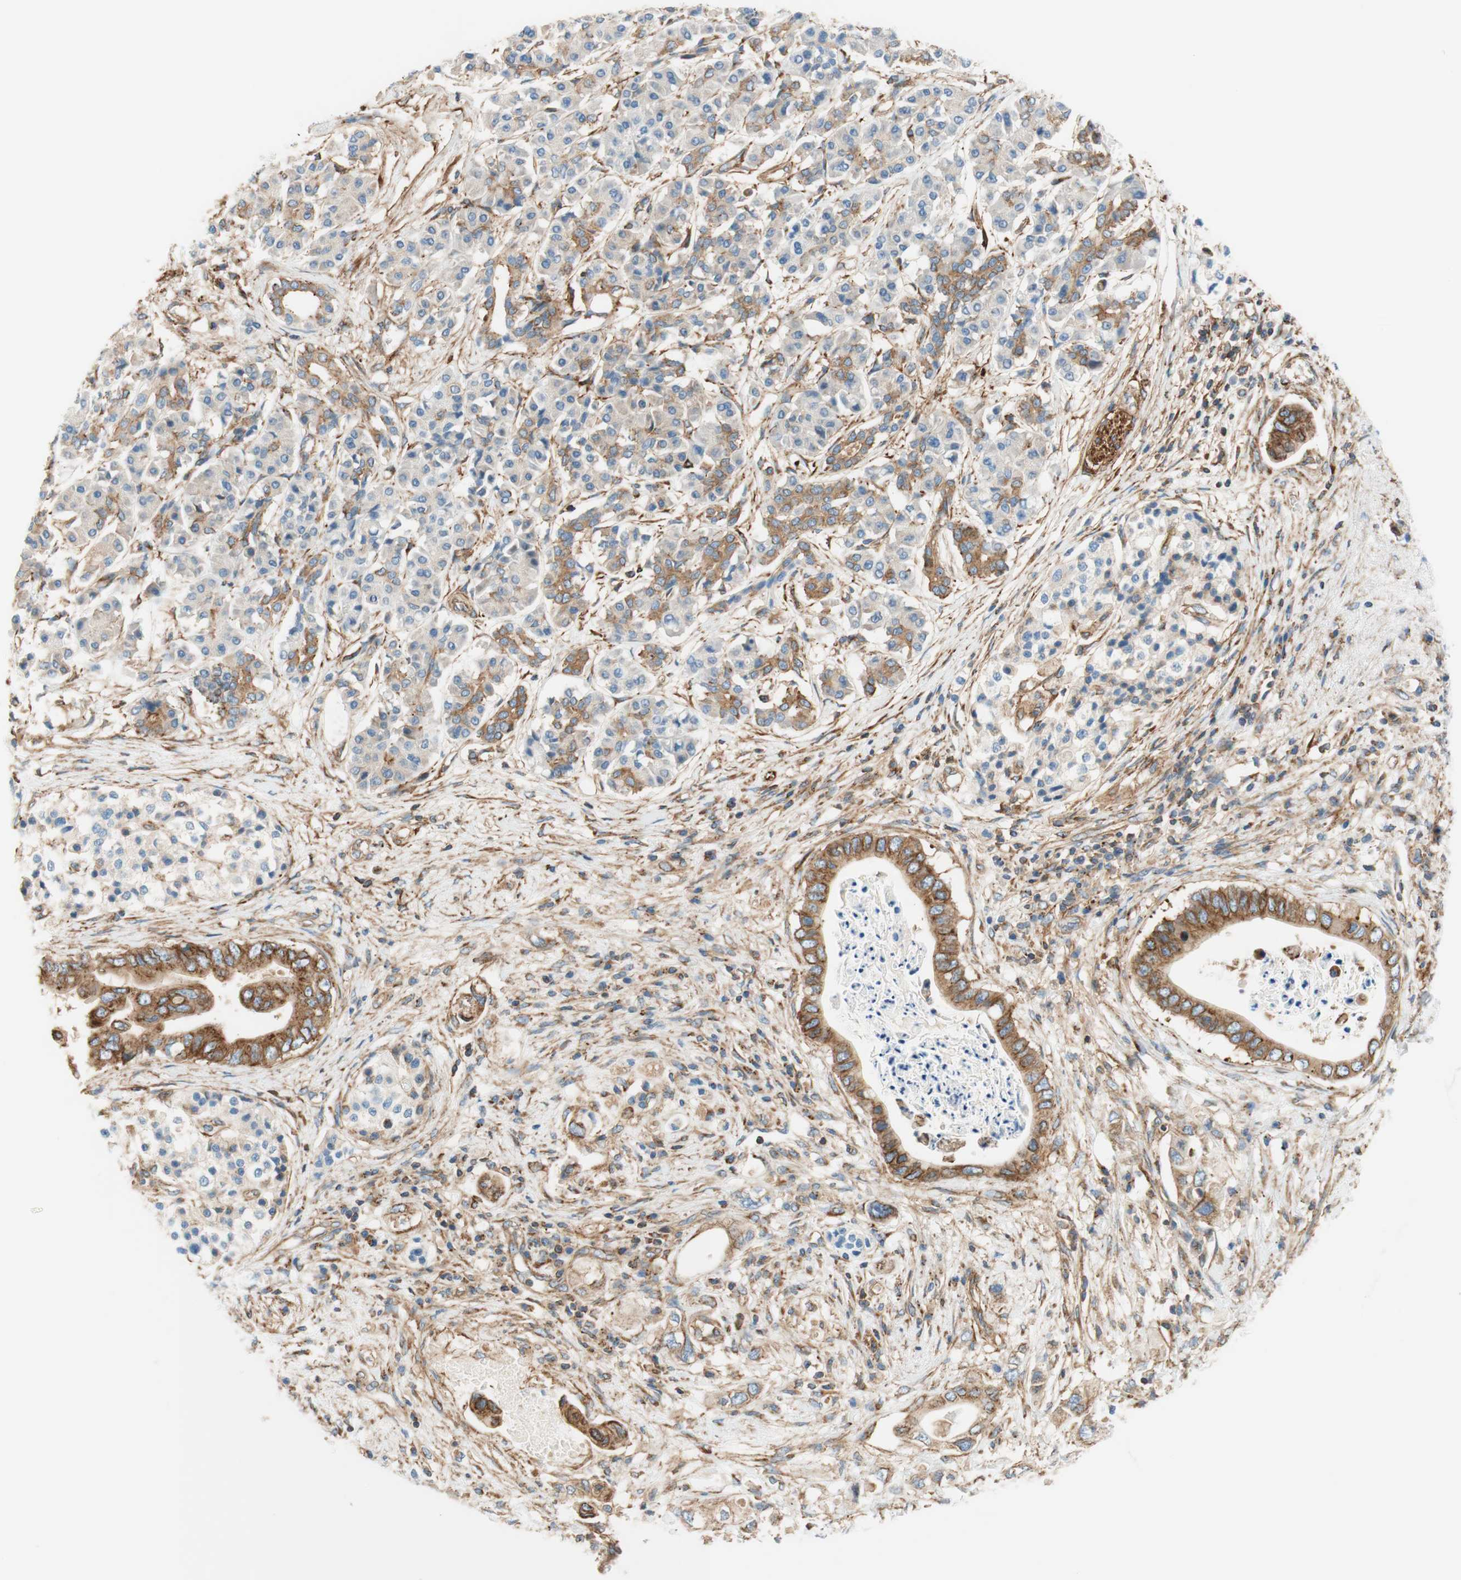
{"staining": {"intensity": "moderate", "quantity": "25%-75%", "location": "cytoplasmic/membranous"}, "tissue": "pancreatic cancer", "cell_type": "Tumor cells", "image_type": "cancer", "snomed": [{"axis": "morphology", "description": "Adenocarcinoma, NOS"}, {"axis": "topography", "description": "Pancreas"}], "caption": "Immunohistochemical staining of human pancreatic adenocarcinoma demonstrates medium levels of moderate cytoplasmic/membranous protein expression in approximately 25%-75% of tumor cells.", "gene": "VPS26A", "patient": {"sex": "female", "age": 56}}